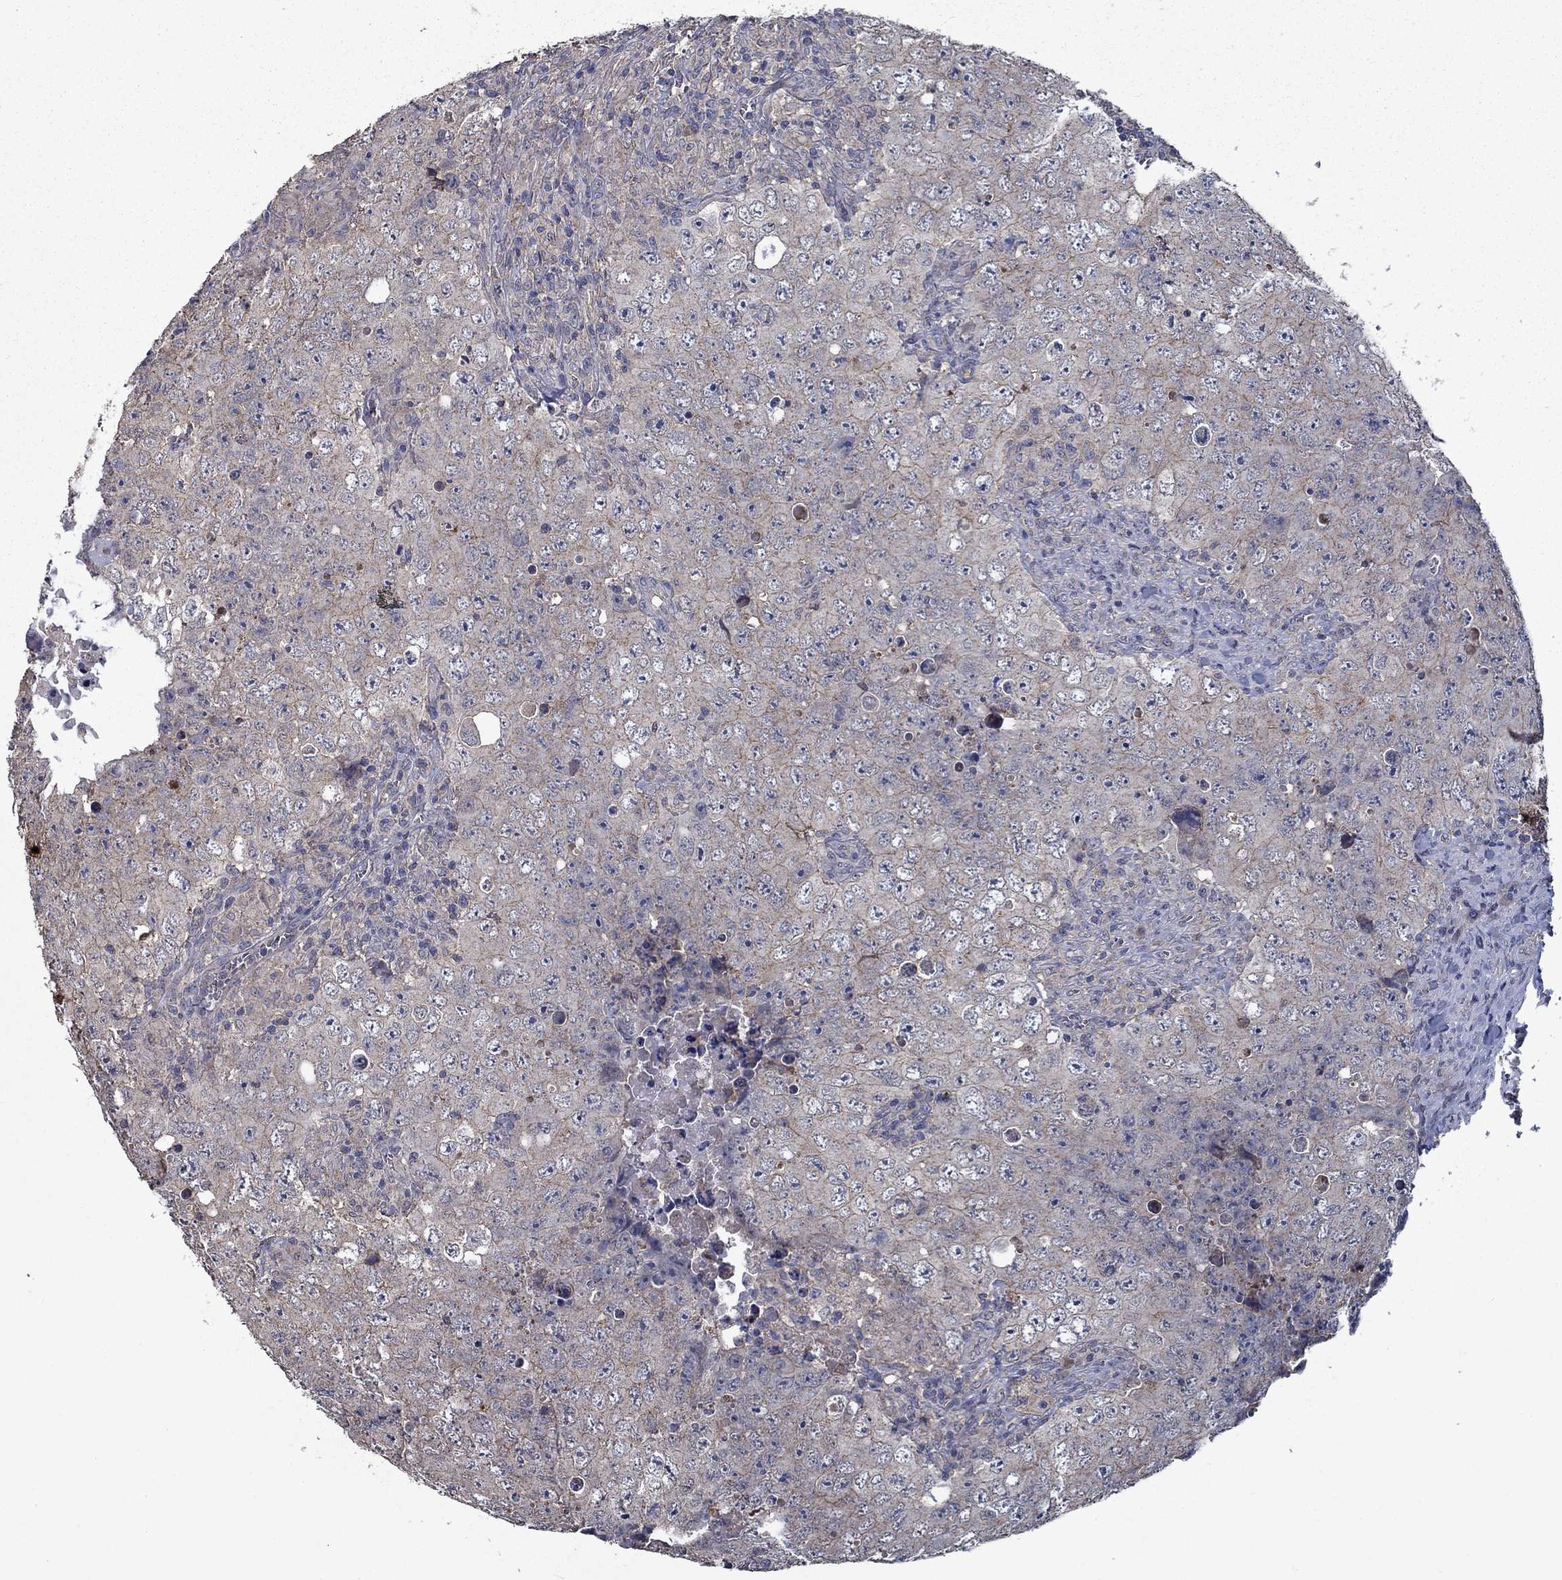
{"staining": {"intensity": "weak", "quantity": "25%-75%", "location": "cytoplasmic/membranous"}, "tissue": "testis cancer", "cell_type": "Tumor cells", "image_type": "cancer", "snomed": [{"axis": "morphology", "description": "Seminoma, NOS"}, {"axis": "topography", "description": "Testis"}], "caption": "Immunohistochemical staining of testis seminoma displays weak cytoplasmic/membranous protein staining in about 25%-75% of tumor cells.", "gene": "SLC44A1", "patient": {"sex": "male", "age": 34}}